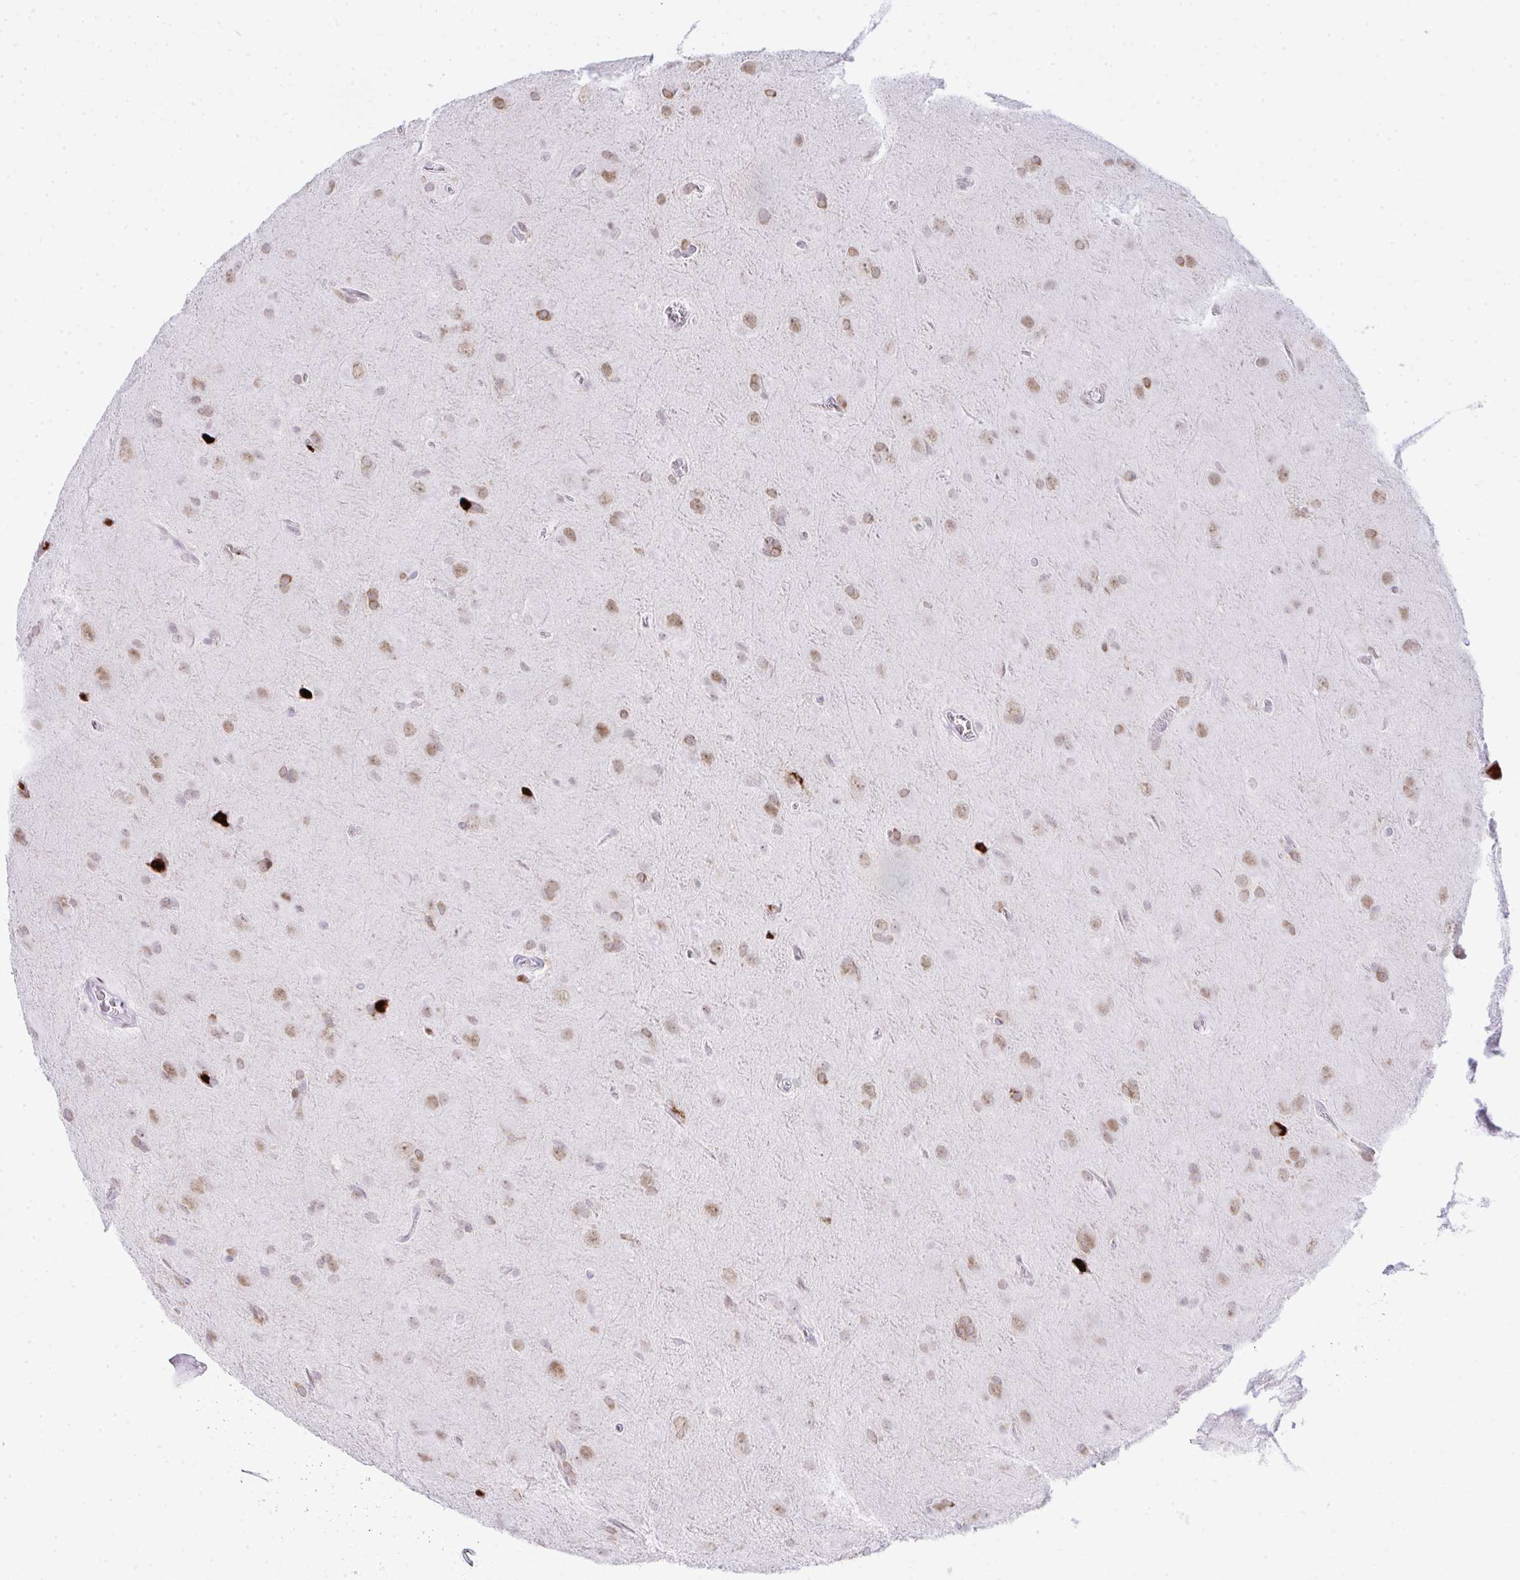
{"staining": {"intensity": "moderate", "quantity": ">75%", "location": "nuclear"}, "tissue": "glioma", "cell_type": "Tumor cells", "image_type": "cancer", "snomed": [{"axis": "morphology", "description": "Glioma, malignant, Low grade"}, {"axis": "topography", "description": "Brain"}], "caption": "The histopathology image displays immunohistochemical staining of malignant glioma (low-grade). There is moderate nuclear expression is appreciated in approximately >75% of tumor cells. (Brightfield microscopy of DAB IHC at high magnification).", "gene": "GLDN", "patient": {"sex": "male", "age": 58}}